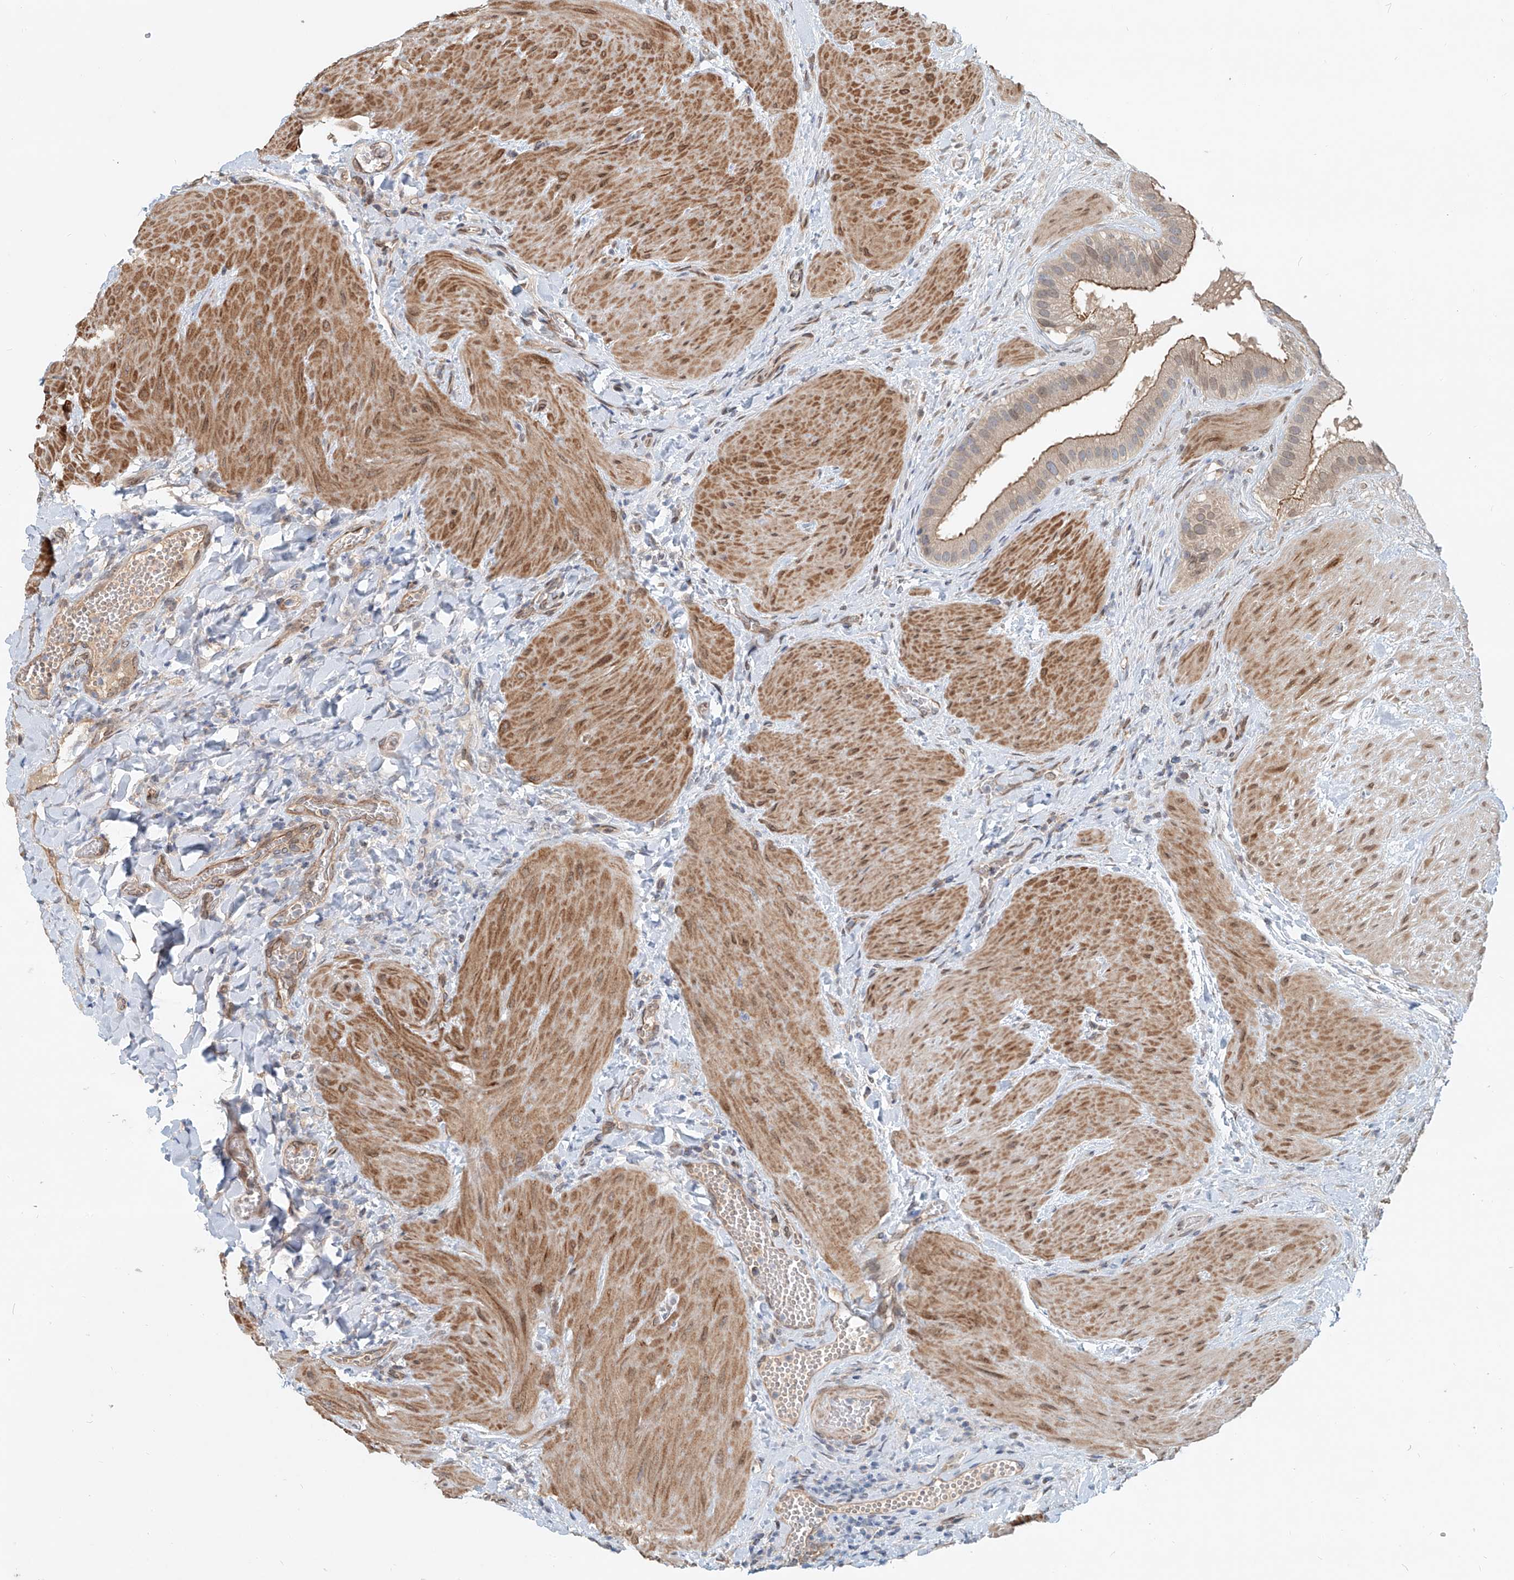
{"staining": {"intensity": "moderate", "quantity": ">75%", "location": "cytoplasmic/membranous"}, "tissue": "gallbladder", "cell_type": "Glandular cells", "image_type": "normal", "snomed": [{"axis": "morphology", "description": "Normal tissue, NOS"}, {"axis": "topography", "description": "Gallbladder"}], "caption": "A histopathology image of human gallbladder stained for a protein shows moderate cytoplasmic/membranous brown staining in glandular cells. Nuclei are stained in blue.", "gene": "SASH1", "patient": {"sex": "male", "age": 55}}